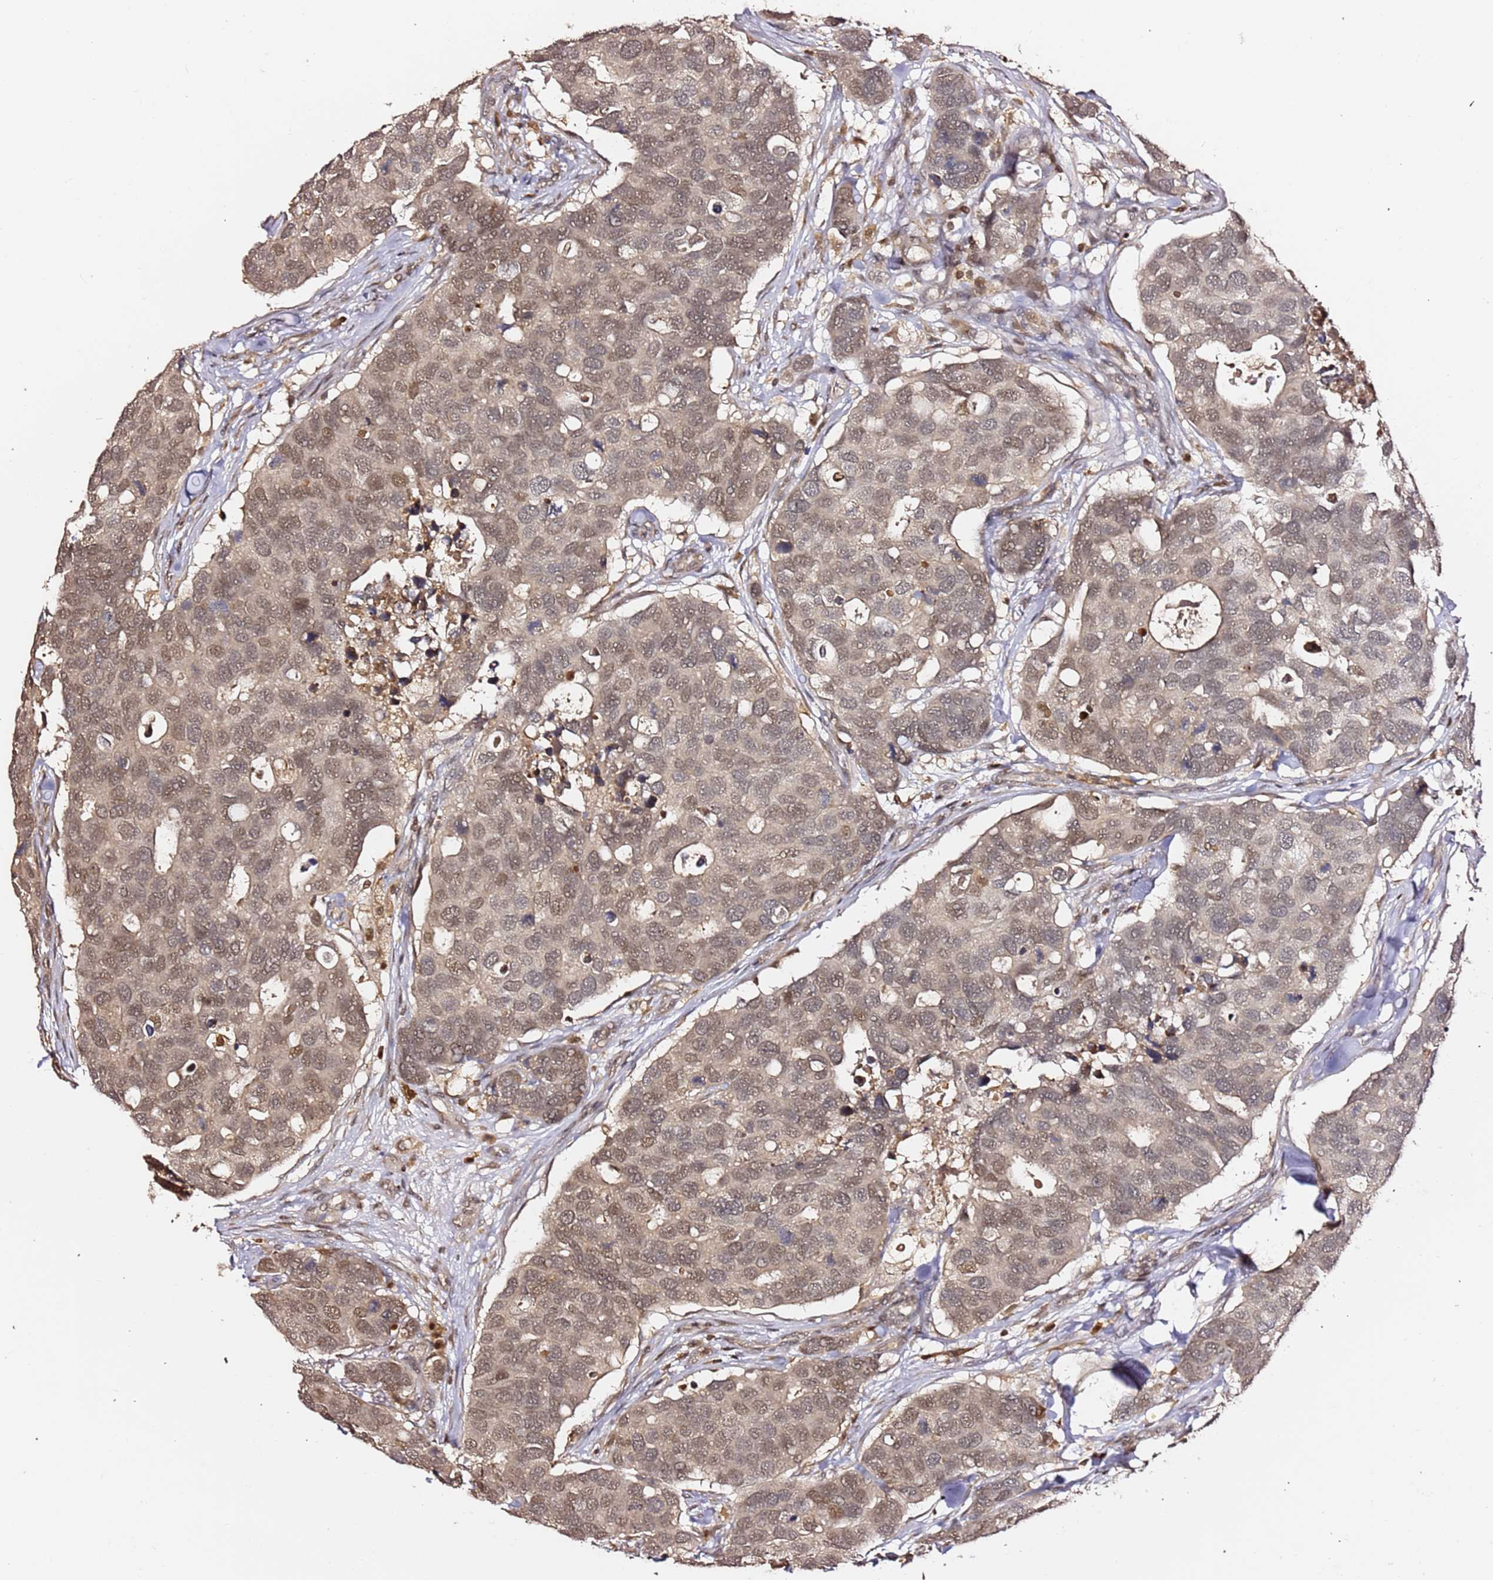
{"staining": {"intensity": "moderate", "quantity": ">75%", "location": "nuclear"}, "tissue": "breast cancer", "cell_type": "Tumor cells", "image_type": "cancer", "snomed": [{"axis": "morphology", "description": "Duct carcinoma"}, {"axis": "topography", "description": "Breast"}], "caption": "Approximately >75% of tumor cells in human breast cancer display moderate nuclear protein expression as visualized by brown immunohistochemical staining.", "gene": "OR5V1", "patient": {"sex": "female", "age": 83}}